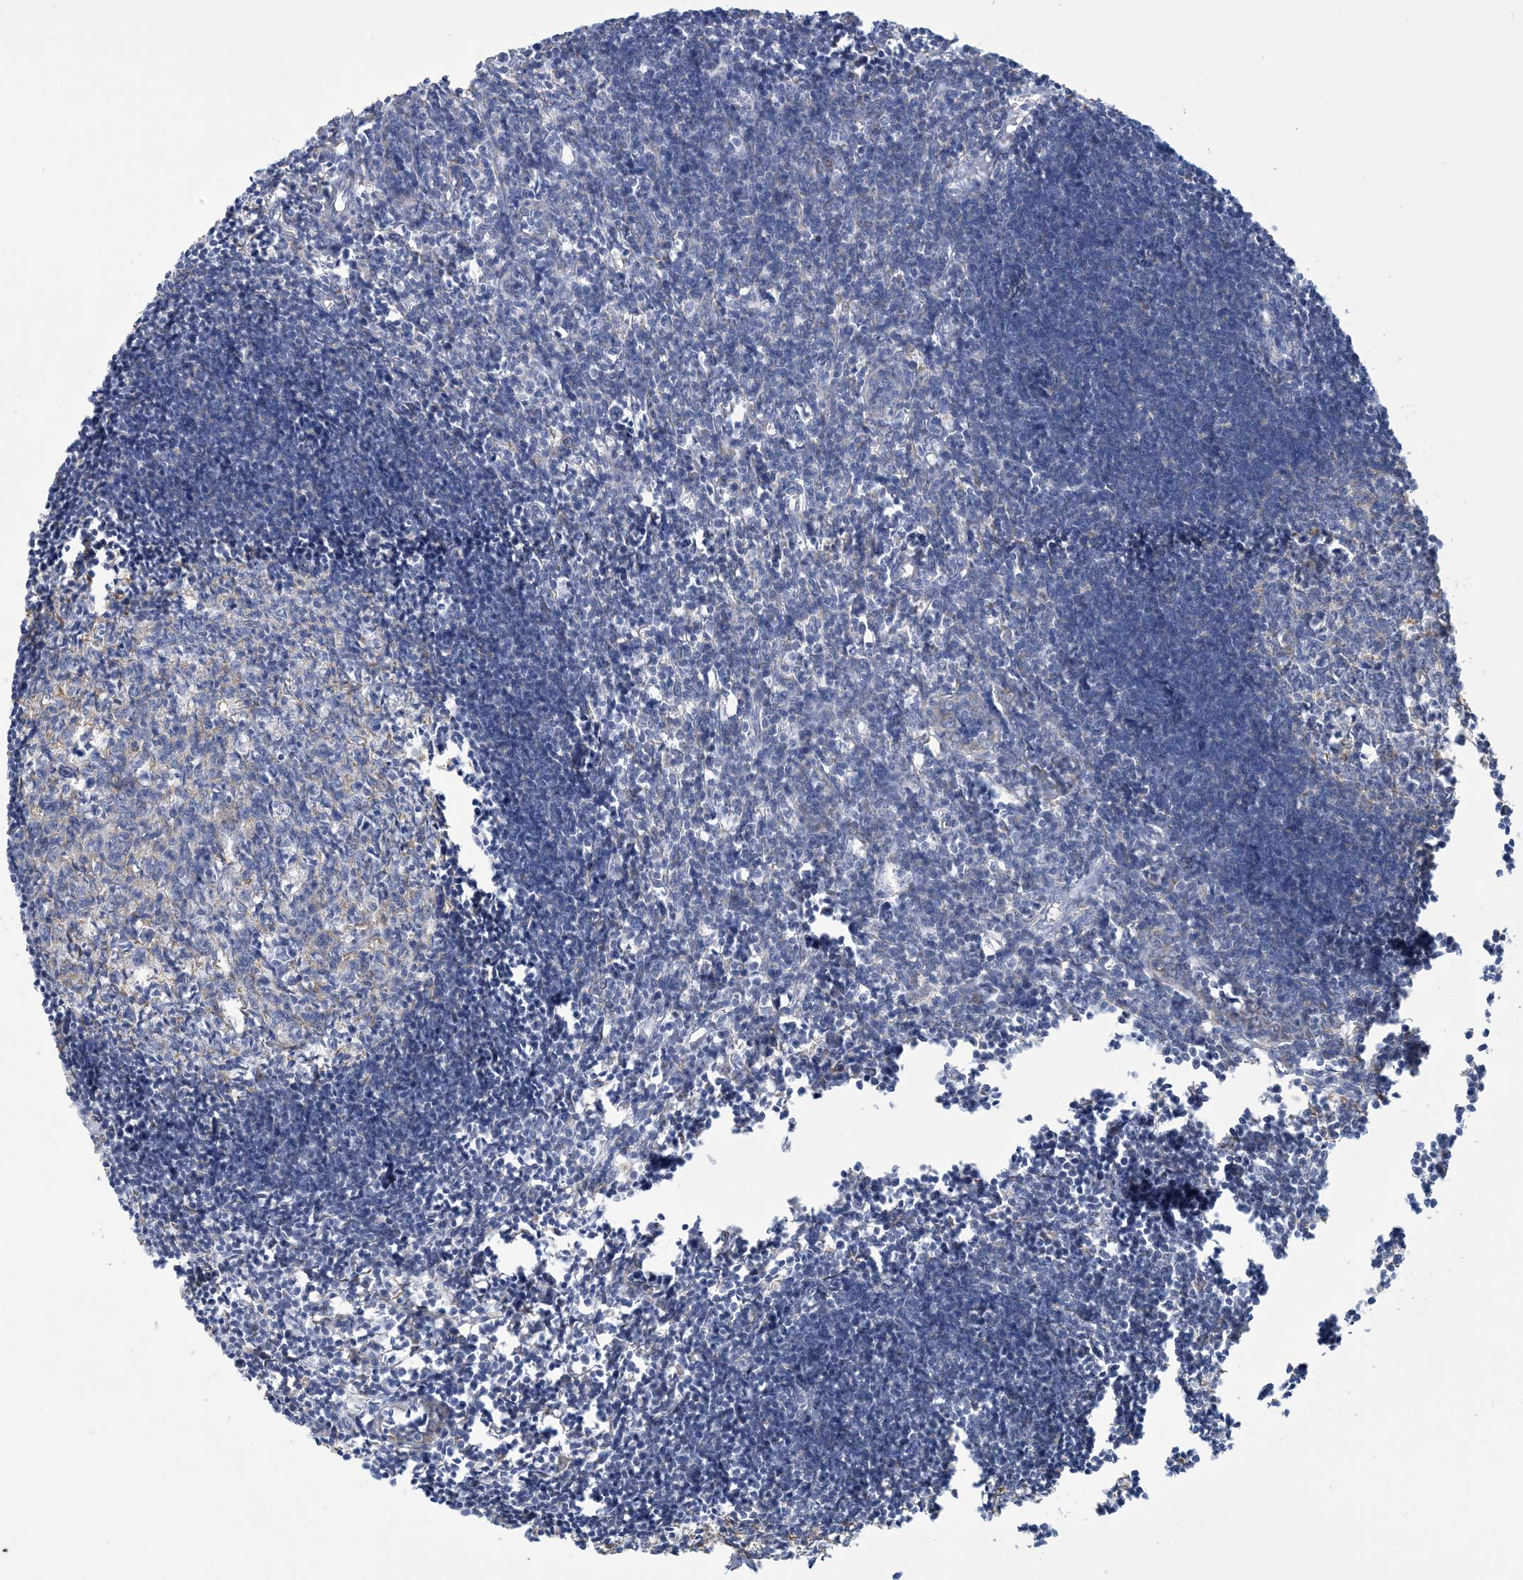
{"staining": {"intensity": "negative", "quantity": "none", "location": "none"}, "tissue": "lymph node", "cell_type": "Germinal center cells", "image_type": "normal", "snomed": [{"axis": "morphology", "description": "Normal tissue, NOS"}, {"axis": "morphology", "description": "Malignant melanoma, Metastatic site"}, {"axis": "topography", "description": "Lymph node"}], "caption": "This is a photomicrograph of immunohistochemistry staining of normal lymph node, which shows no expression in germinal center cells. The staining was performed using DAB (3,3'-diaminobenzidine) to visualize the protein expression in brown, while the nuclei were stained in blue with hematoxylin (Magnification: 20x).", "gene": "CCDC14", "patient": {"sex": "male", "age": 41}}